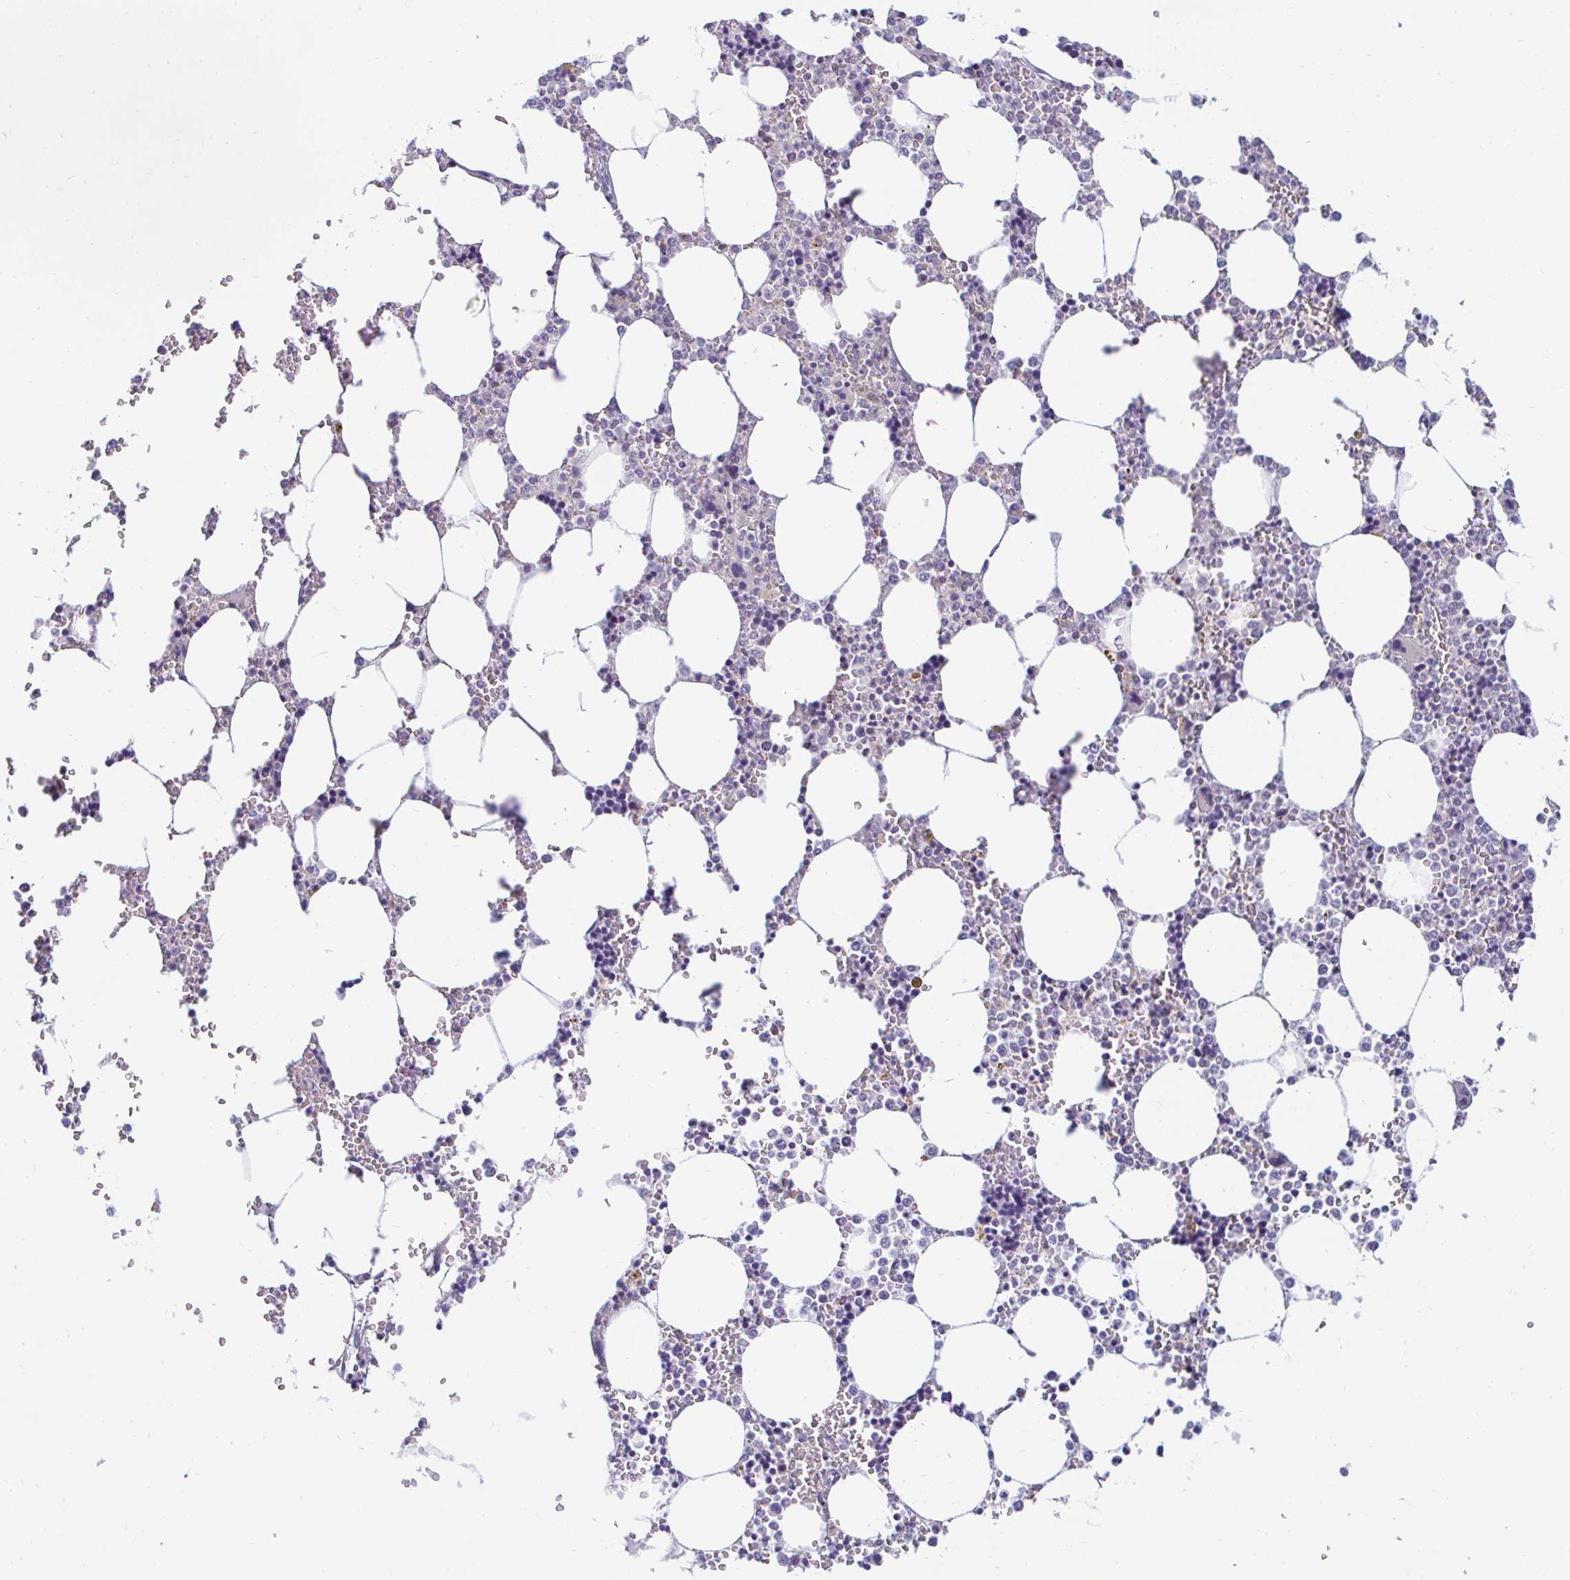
{"staining": {"intensity": "negative", "quantity": "none", "location": "none"}, "tissue": "bone marrow", "cell_type": "Hematopoietic cells", "image_type": "normal", "snomed": [{"axis": "morphology", "description": "Normal tissue, NOS"}, {"axis": "topography", "description": "Bone marrow"}], "caption": "Hematopoietic cells show no significant protein staining in unremarkable bone marrow. Nuclei are stained in blue.", "gene": "OR51D1", "patient": {"sex": "male", "age": 64}}